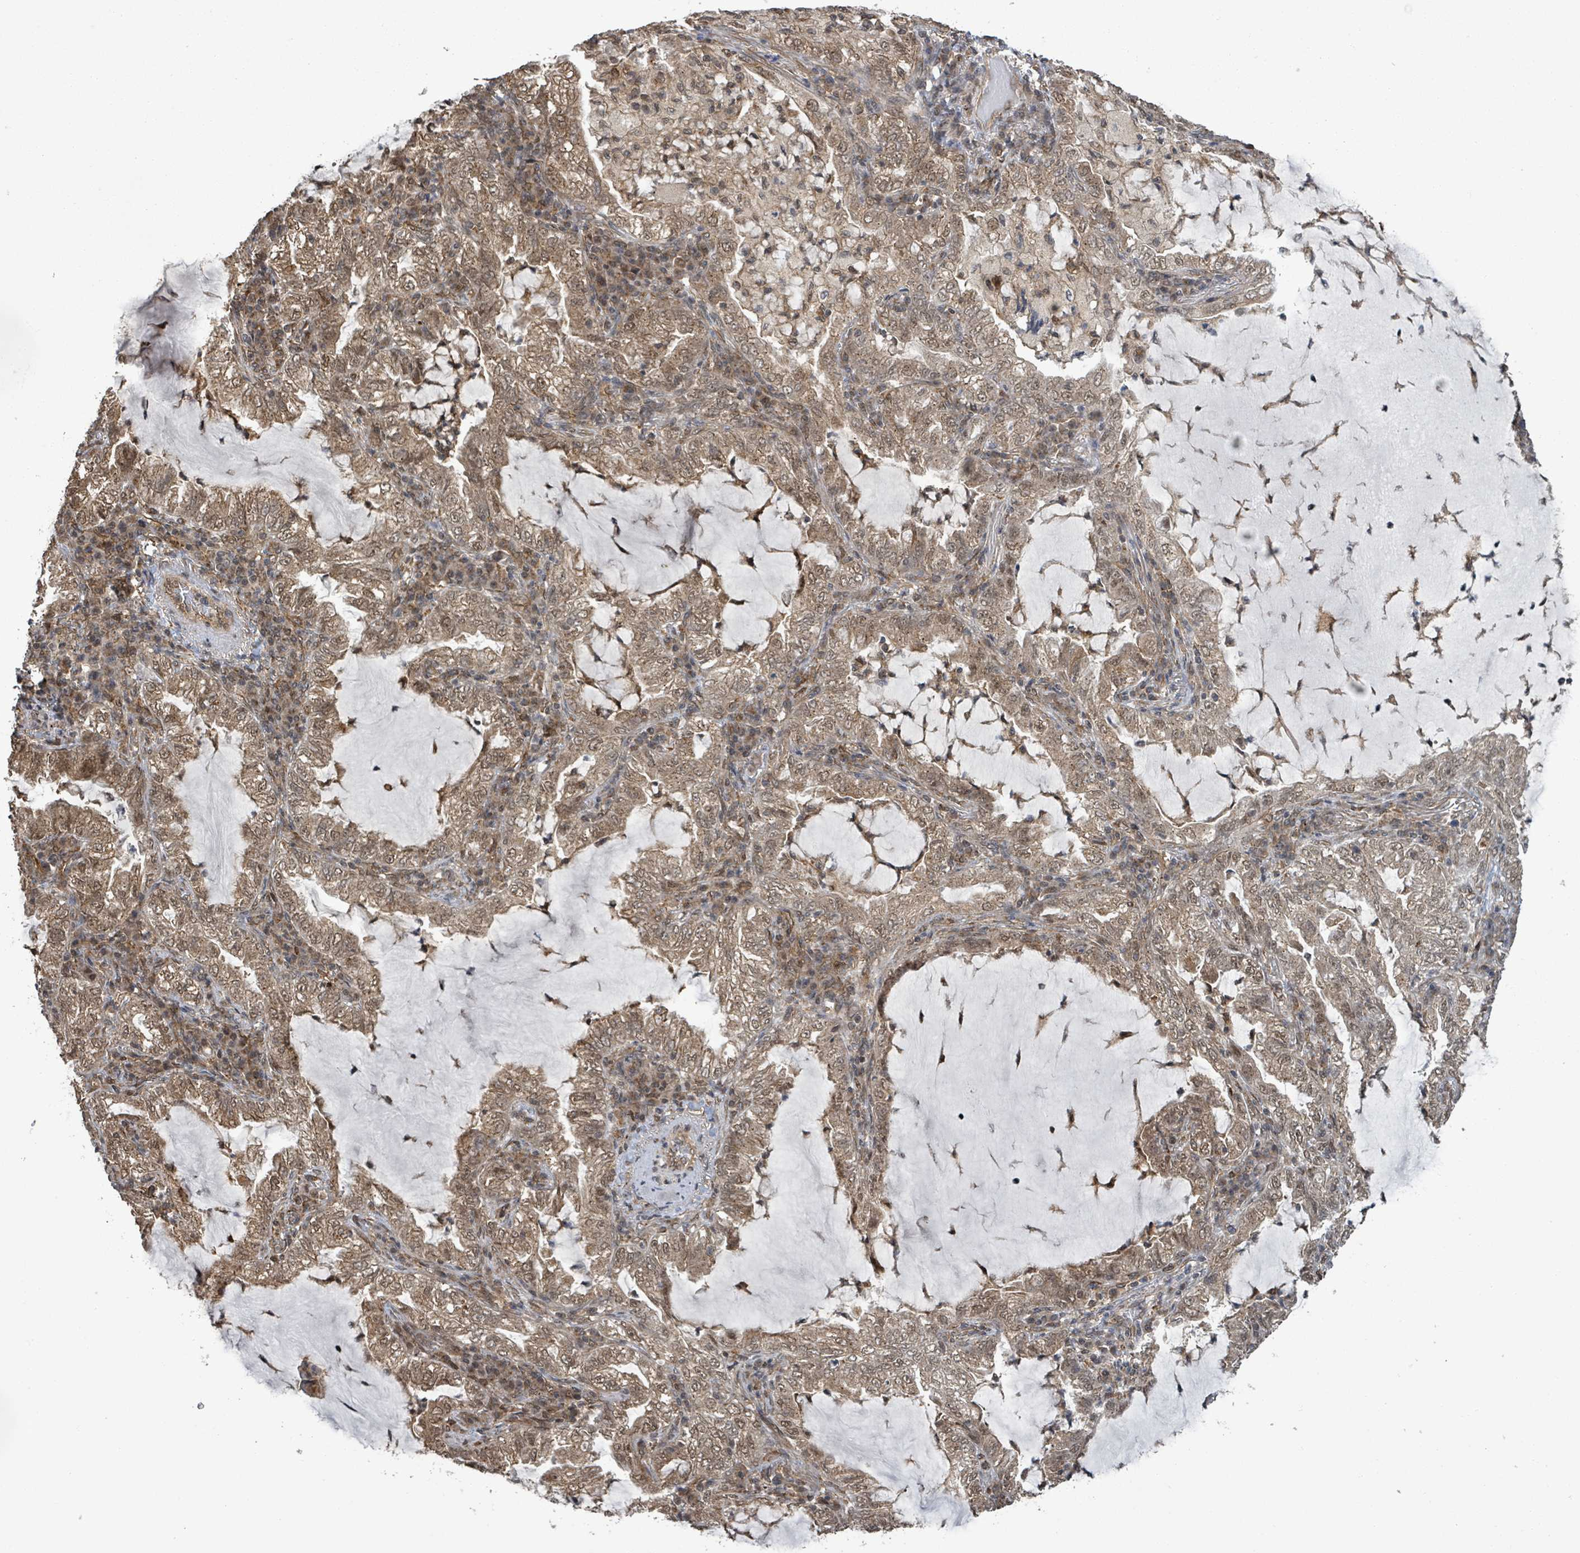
{"staining": {"intensity": "weak", "quantity": ">75%", "location": "cytoplasmic/membranous,nuclear"}, "tissue": "lung cancer", "cell_type": "Tumor cells", "image_type": "cancer", "snomed": [{"axis": "morphology", "description": "Adenocarcinoma, NOS"}, {"axis": "topography", "description": "Lung"}], "caption": "DAB (3,3'-diaminobenzidine) immunohistochemical staining of human lung adenocarcinoma reveals weak cytoplasmic/membranous and nuclear protein positivity in approximately >75% of tumor cells.", "gene": "KLC1", "patient": {"sex": "female", "age": 73}}